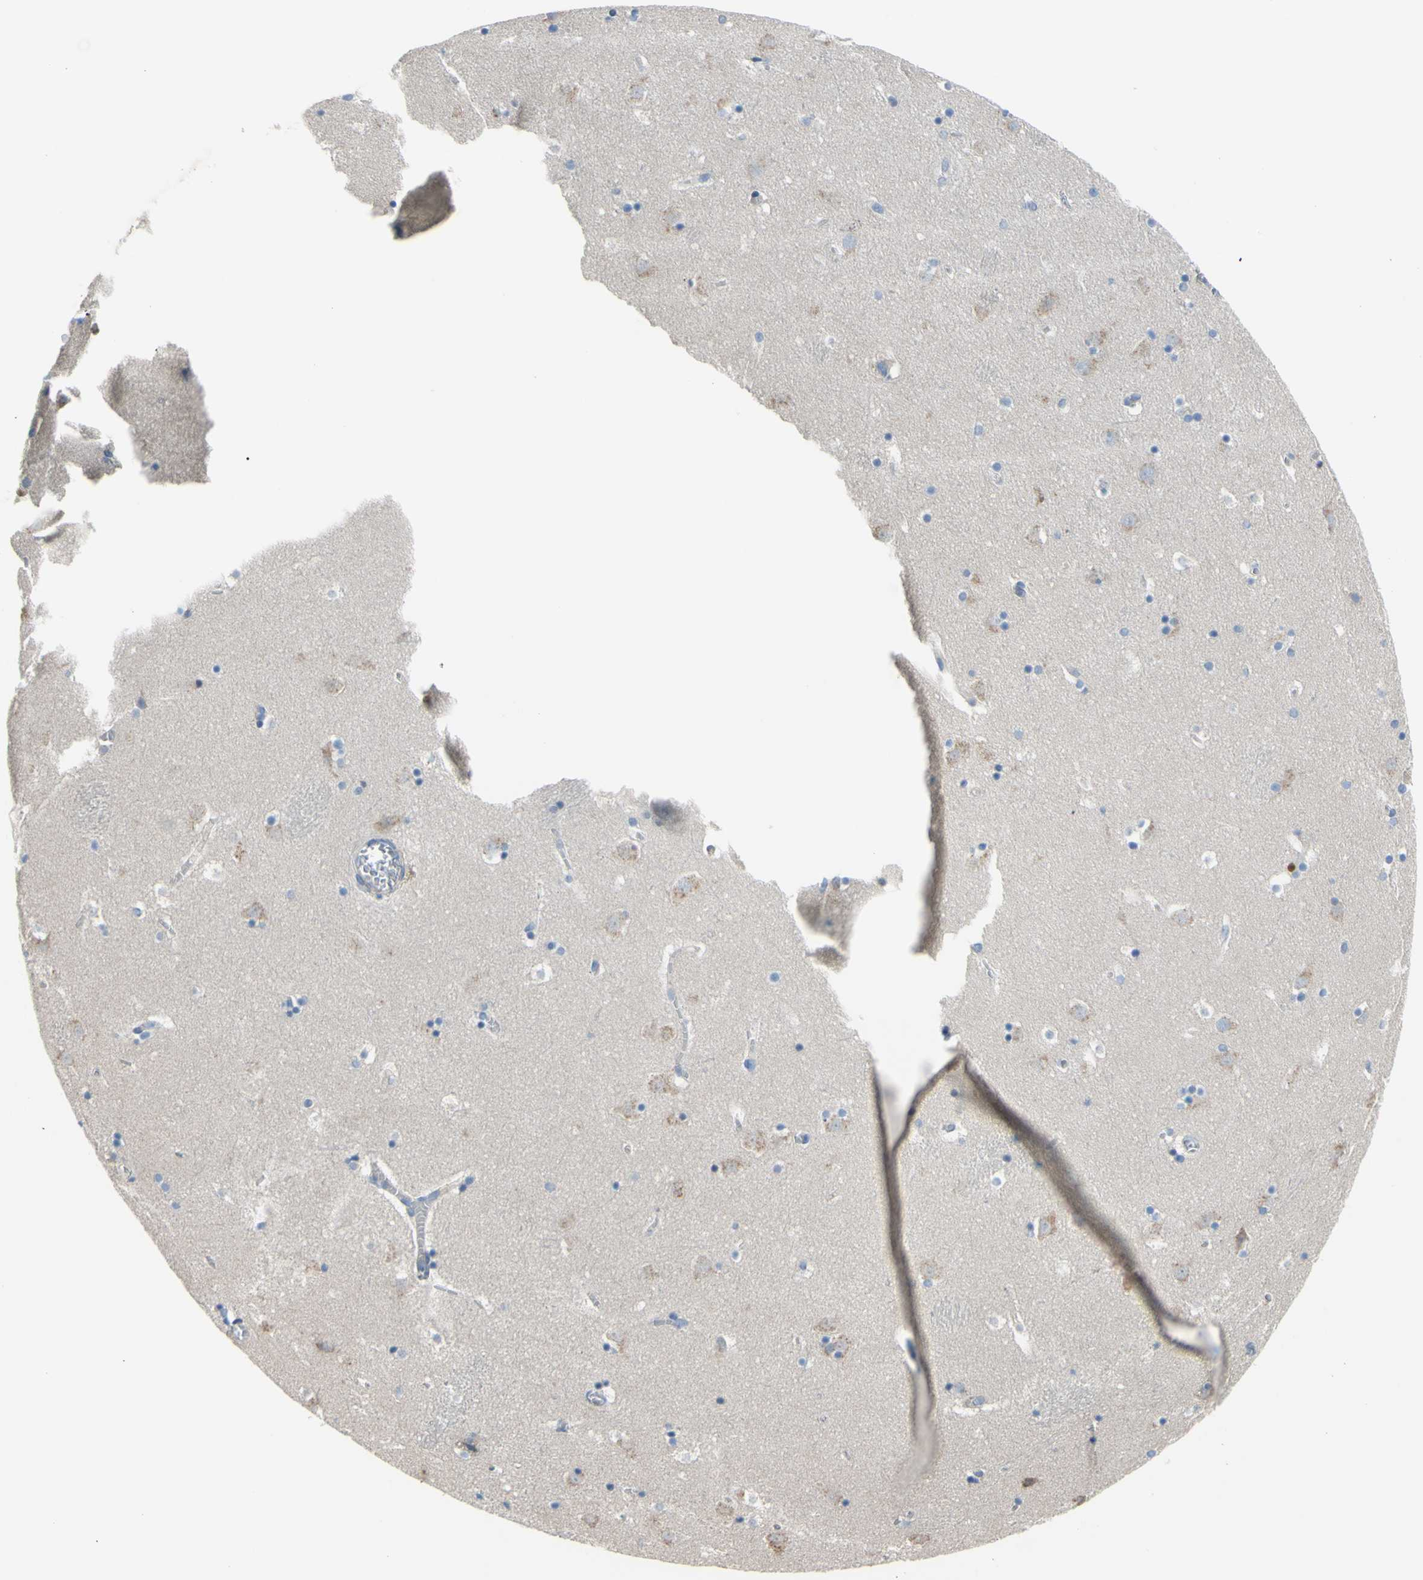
{"staining": {"intensity": "negative", "quantity": "none", "location": "none"}, "tissue": "caudate", "cell_type": "Glial cells", "image_type": "normal", "snomed": [{"axis": "morphology", "description": "Normal tissue, NOS"}, {"axis": "topography", "description": "Lateral ventricle wall"}], "caption": "Glial cells show no significant protein staining in unremarkable caudate.", "gene": "TMEM59L", "patient": {"sex": "male", "age": 45}}